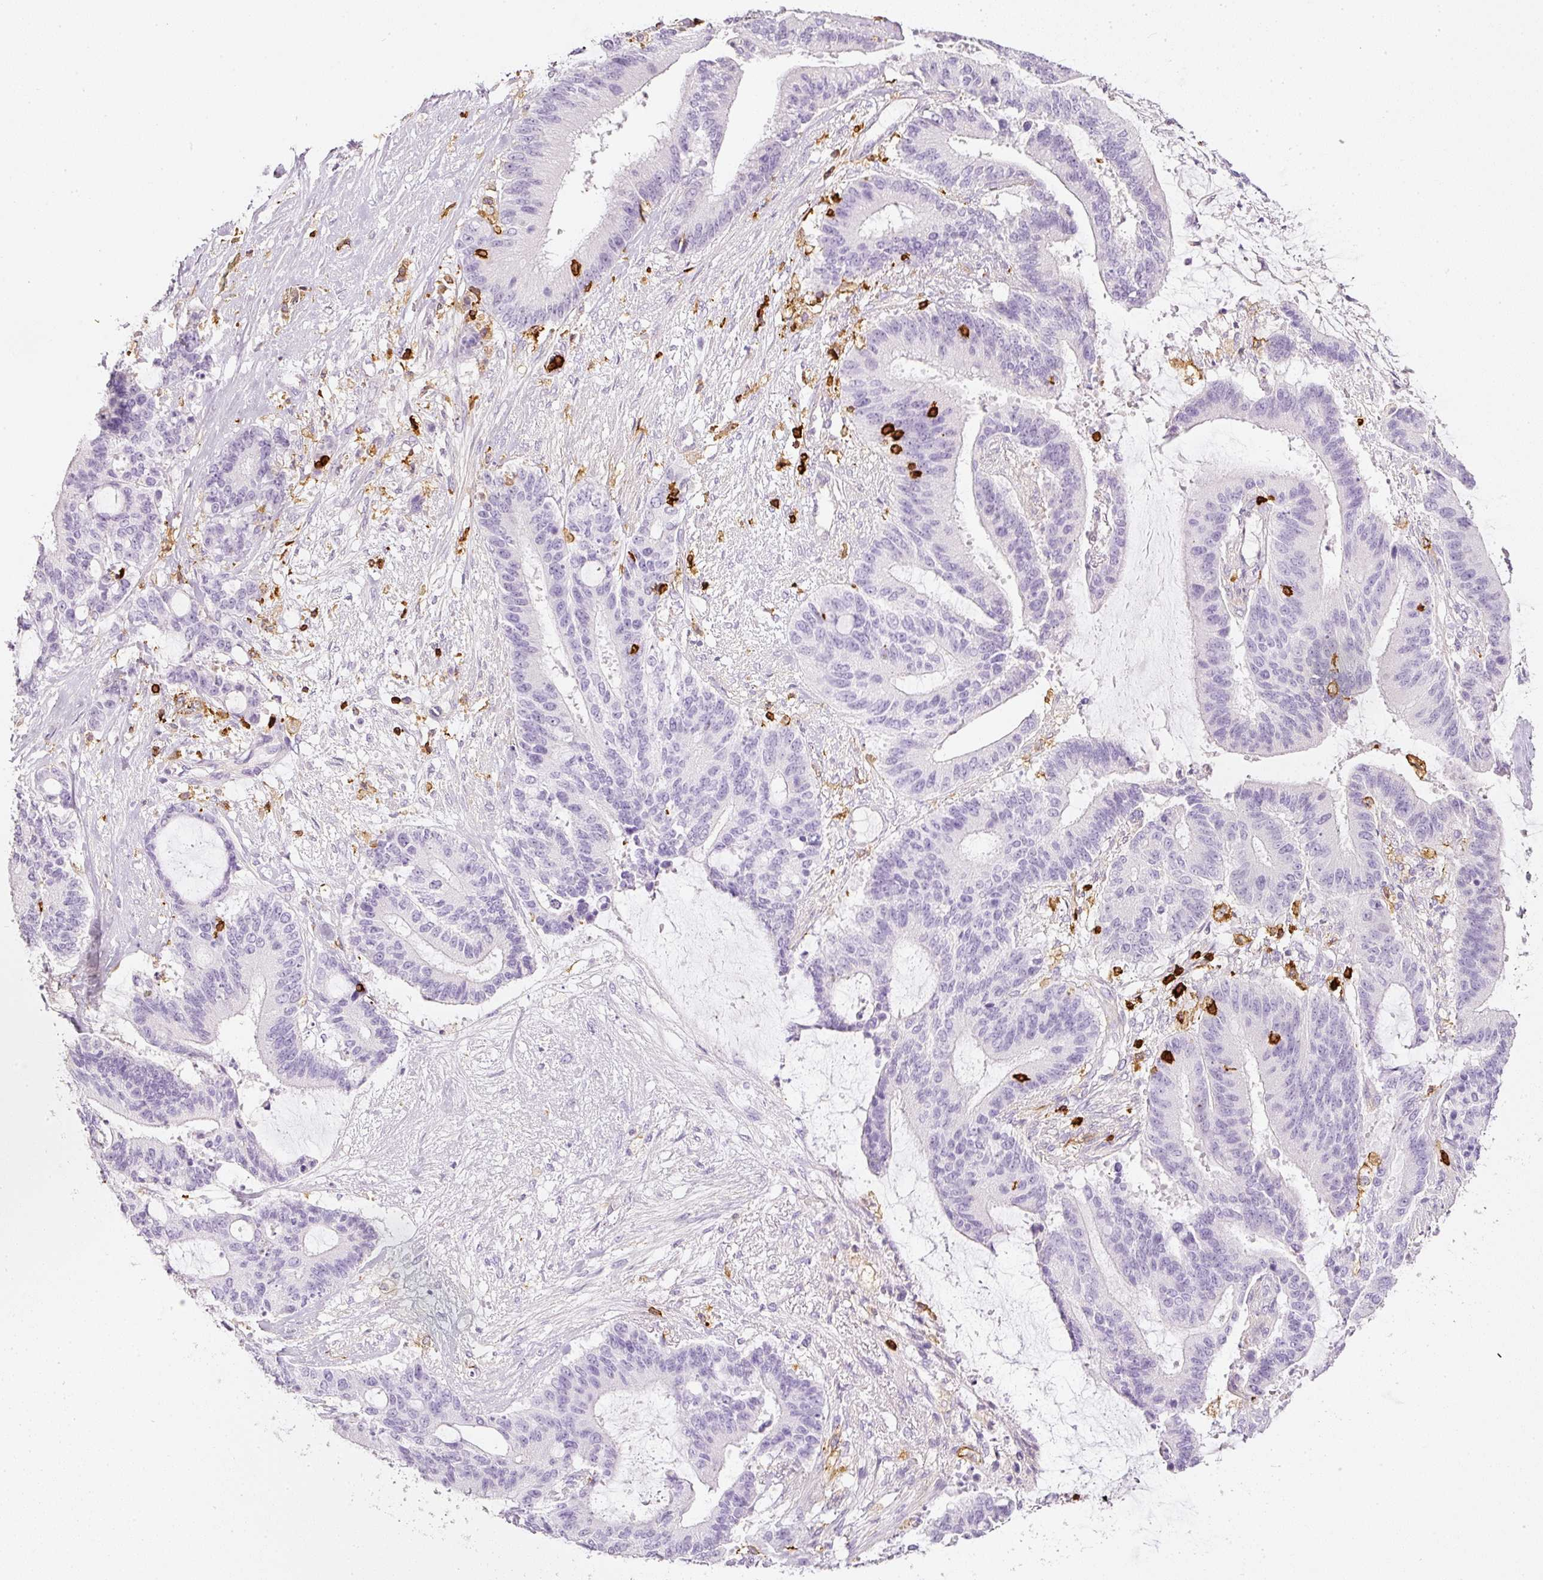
{"staining": {"intensity": "negative", "quantity": "none", "location": "none"}, "tissue": "liver cancer", "cell_type": "Tumor cells", "image_type": "cancer", "snomed": [{"axis": "morphology", "description": "Normal tissue, NOS"}, {"axis": "morphology", "description": "Cholangiocarcinoma"}, {"axis": "topography", "description": "Liver"}, {"axis": "topography", "description": "Peripheral nerve tissue"}], "caption": "Liver cancer was stained to show a protein in brown. There is no significant staining in tumor cells.", "gene": "EVL", "patient": {"sex": "female", "age": 73}}